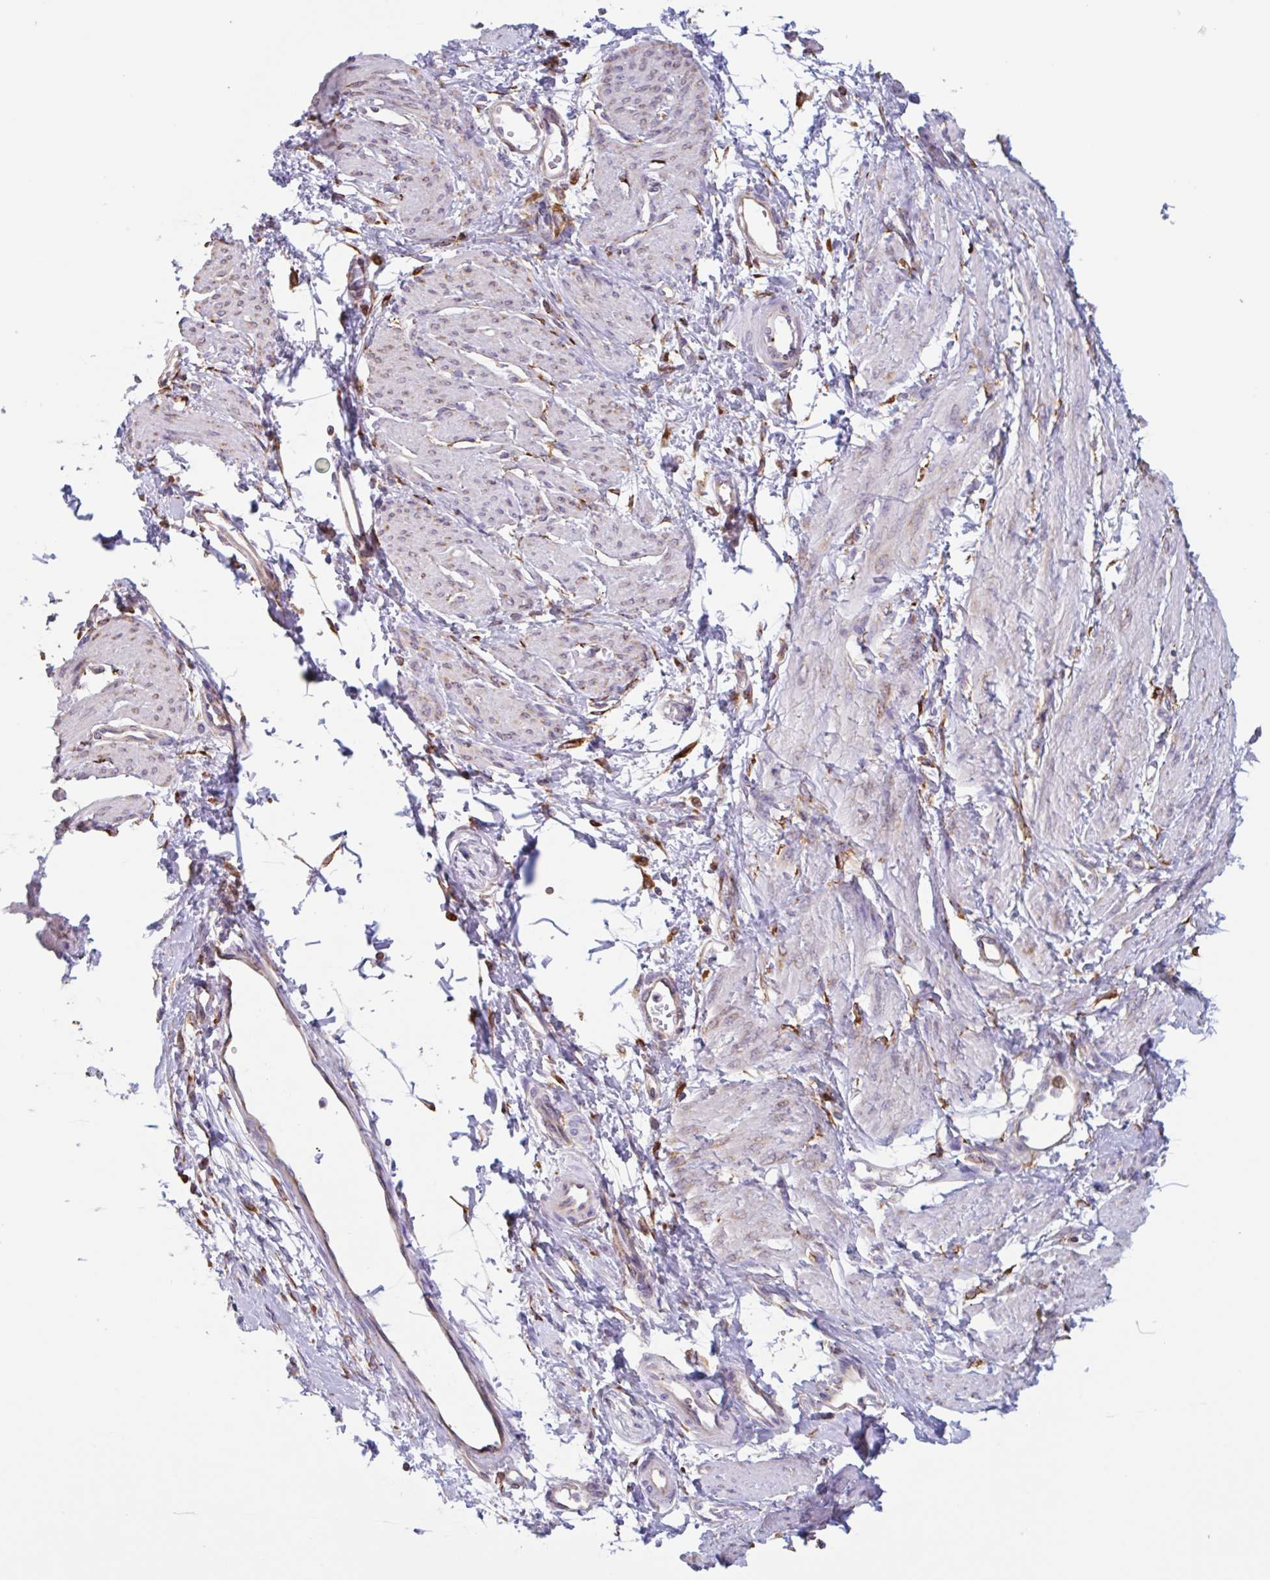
{"staining": {"intensity": "negative", "quantity": "none", "location": "none"}, "tissue": "smooth muscle", "cell_type": "Smooth muscle cells", "image_type": "normal", "snomed": [{"axis": "morphology", "description": "Normal tissue, NOS"}, {"axis": "topography", "description": "Smooth muscle"}, {"axis": "topography", "description": "Uterus"}], "caption": "Immunohistochemical staining of benign human smooth muscle shows no significant positivity in smooth muscle cells. Nuclei are stained in blue.", "gene": "DOK4", "patient": {"sex": "female", "age": 39}}